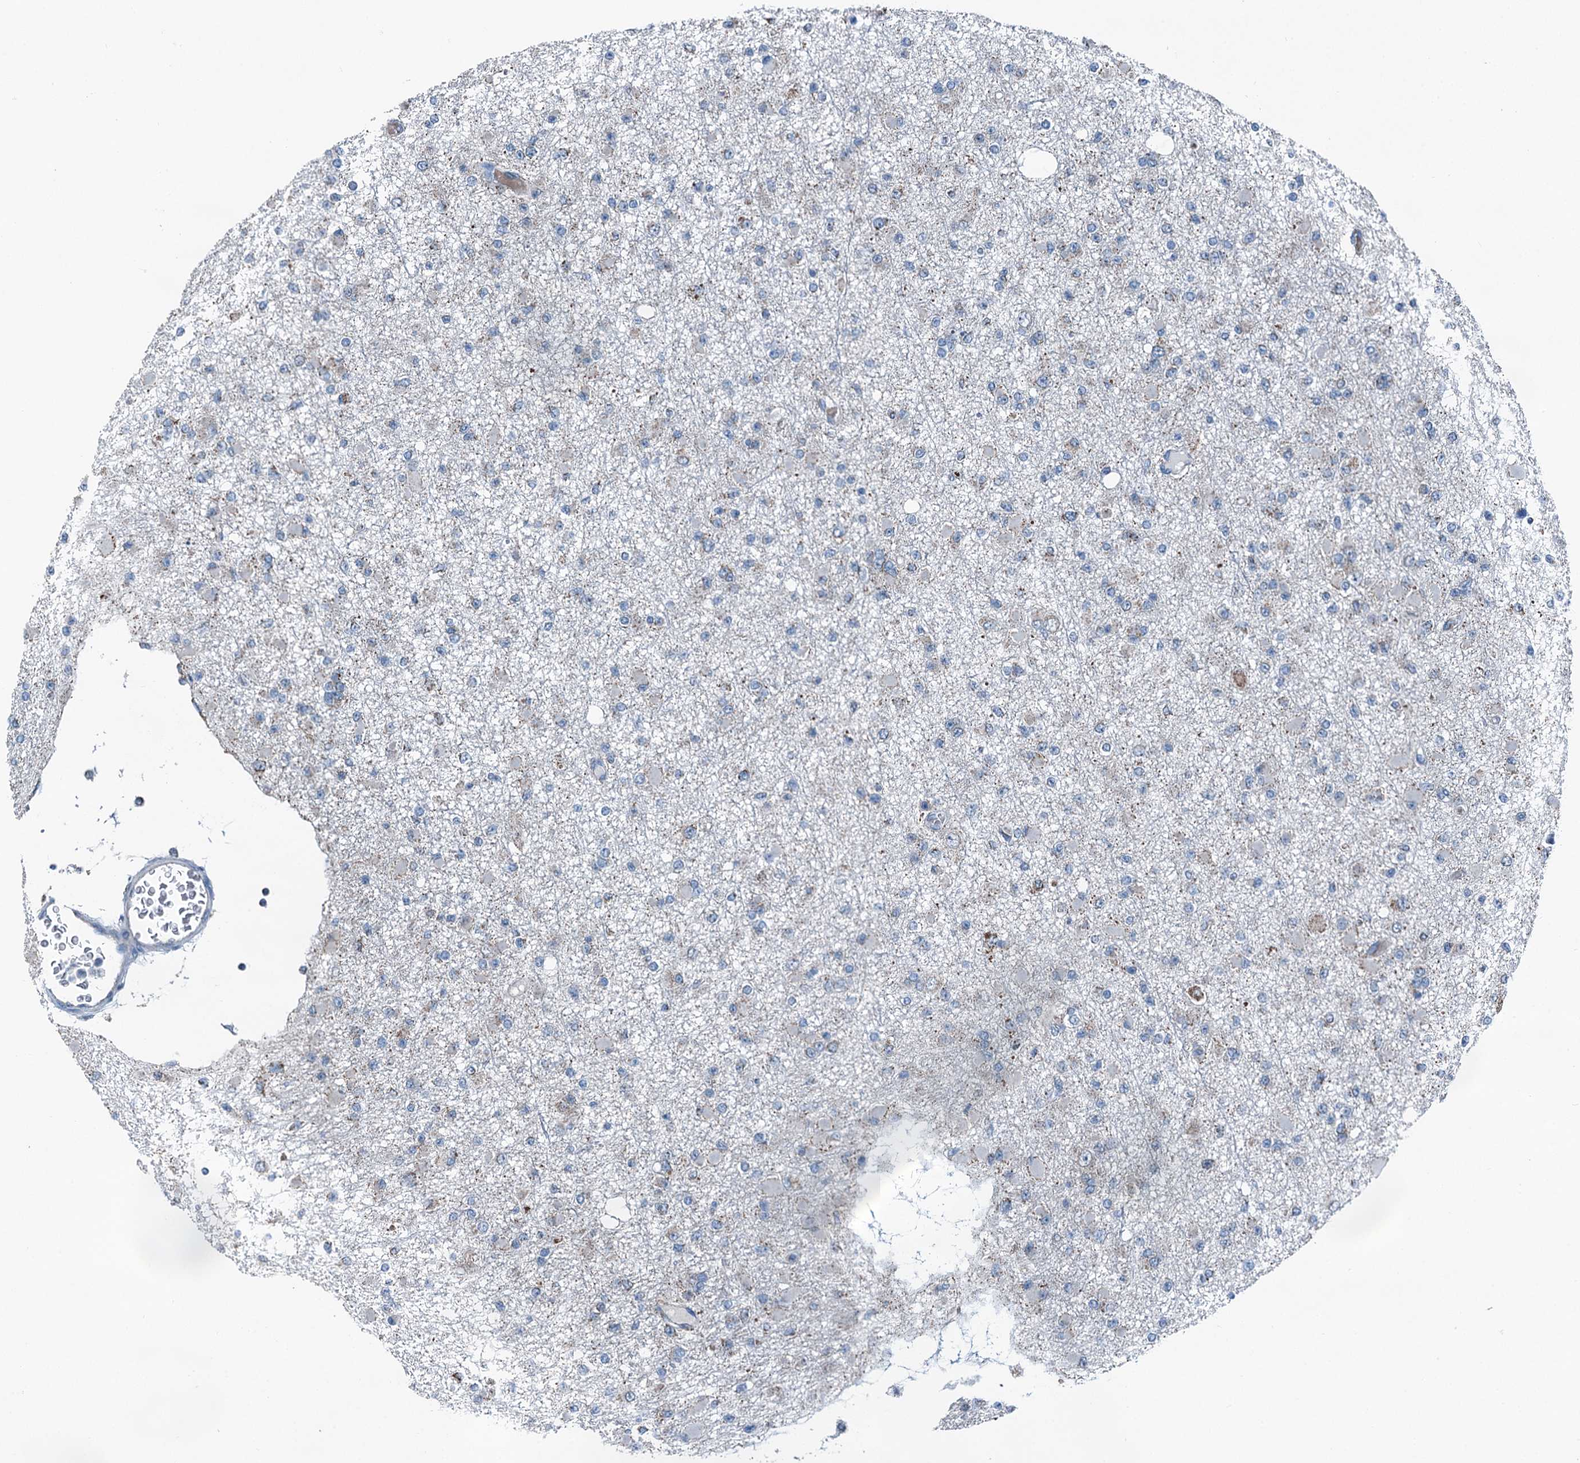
{"staining": {"intensity": "moderate", "quantity": "<25%", "location": "cytoplasmic/membranous"}, "tissue": "glioma", "cell_type": "Tumor cells", "image_type": "cancer", "snomed": [{"axis": "morphology", "description": "Glioma, malignant, Low grade"}, {"axis": "topography", "description": "Brain"}], "caption": "Immunohistochemistry (IHC) (DAB) staining of glioma reveals moderate cytoplasmic/membranous protein expression in approximately <25% of tumor cells. (IHC, brightfield microscopy, high magnification).", "gene": "TRPT1", "patient": {"sex": "female", "age": 22}}